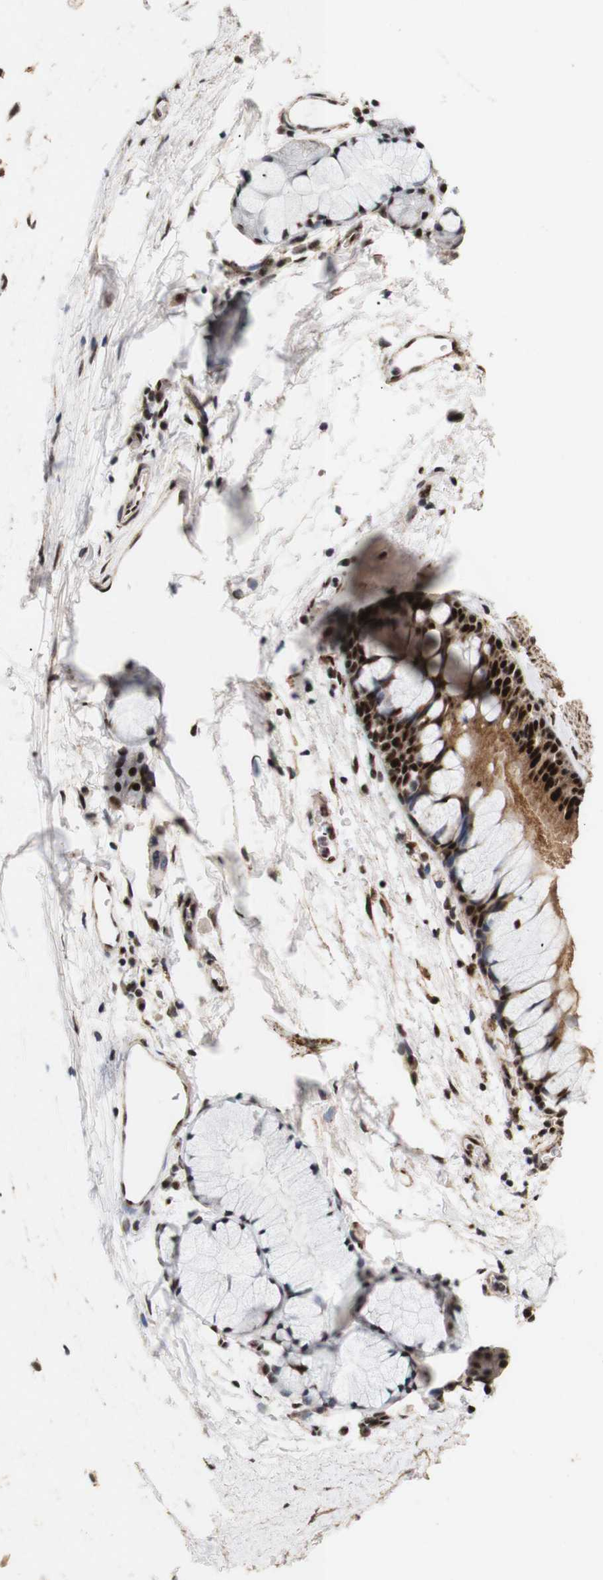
{"staining": {"intensity": "strong", "quantity": ">75%", "location": "cytoplasmic/membranous,nuclear"}, "tissue": "bronchus", "cell_type": "Respiratory epithelial cells", "image_type": "normal", "snomed": [{"axis": "morphology", "description": "Normal tissue, NOS"}, {"axis": "topography", "description": "Cartilage tissue"}, {"axis": "topography", "description": "Bronchus"}], "caption": "DAB immunohistochemical staining of normal bronchus exhibits strong cytoplasmic/membranous,nuclear protein positivity in approximately >75% of respiratory epithelial cells.", "gene": "PYM1", "patient": {"sex": "female", "age": 53}}